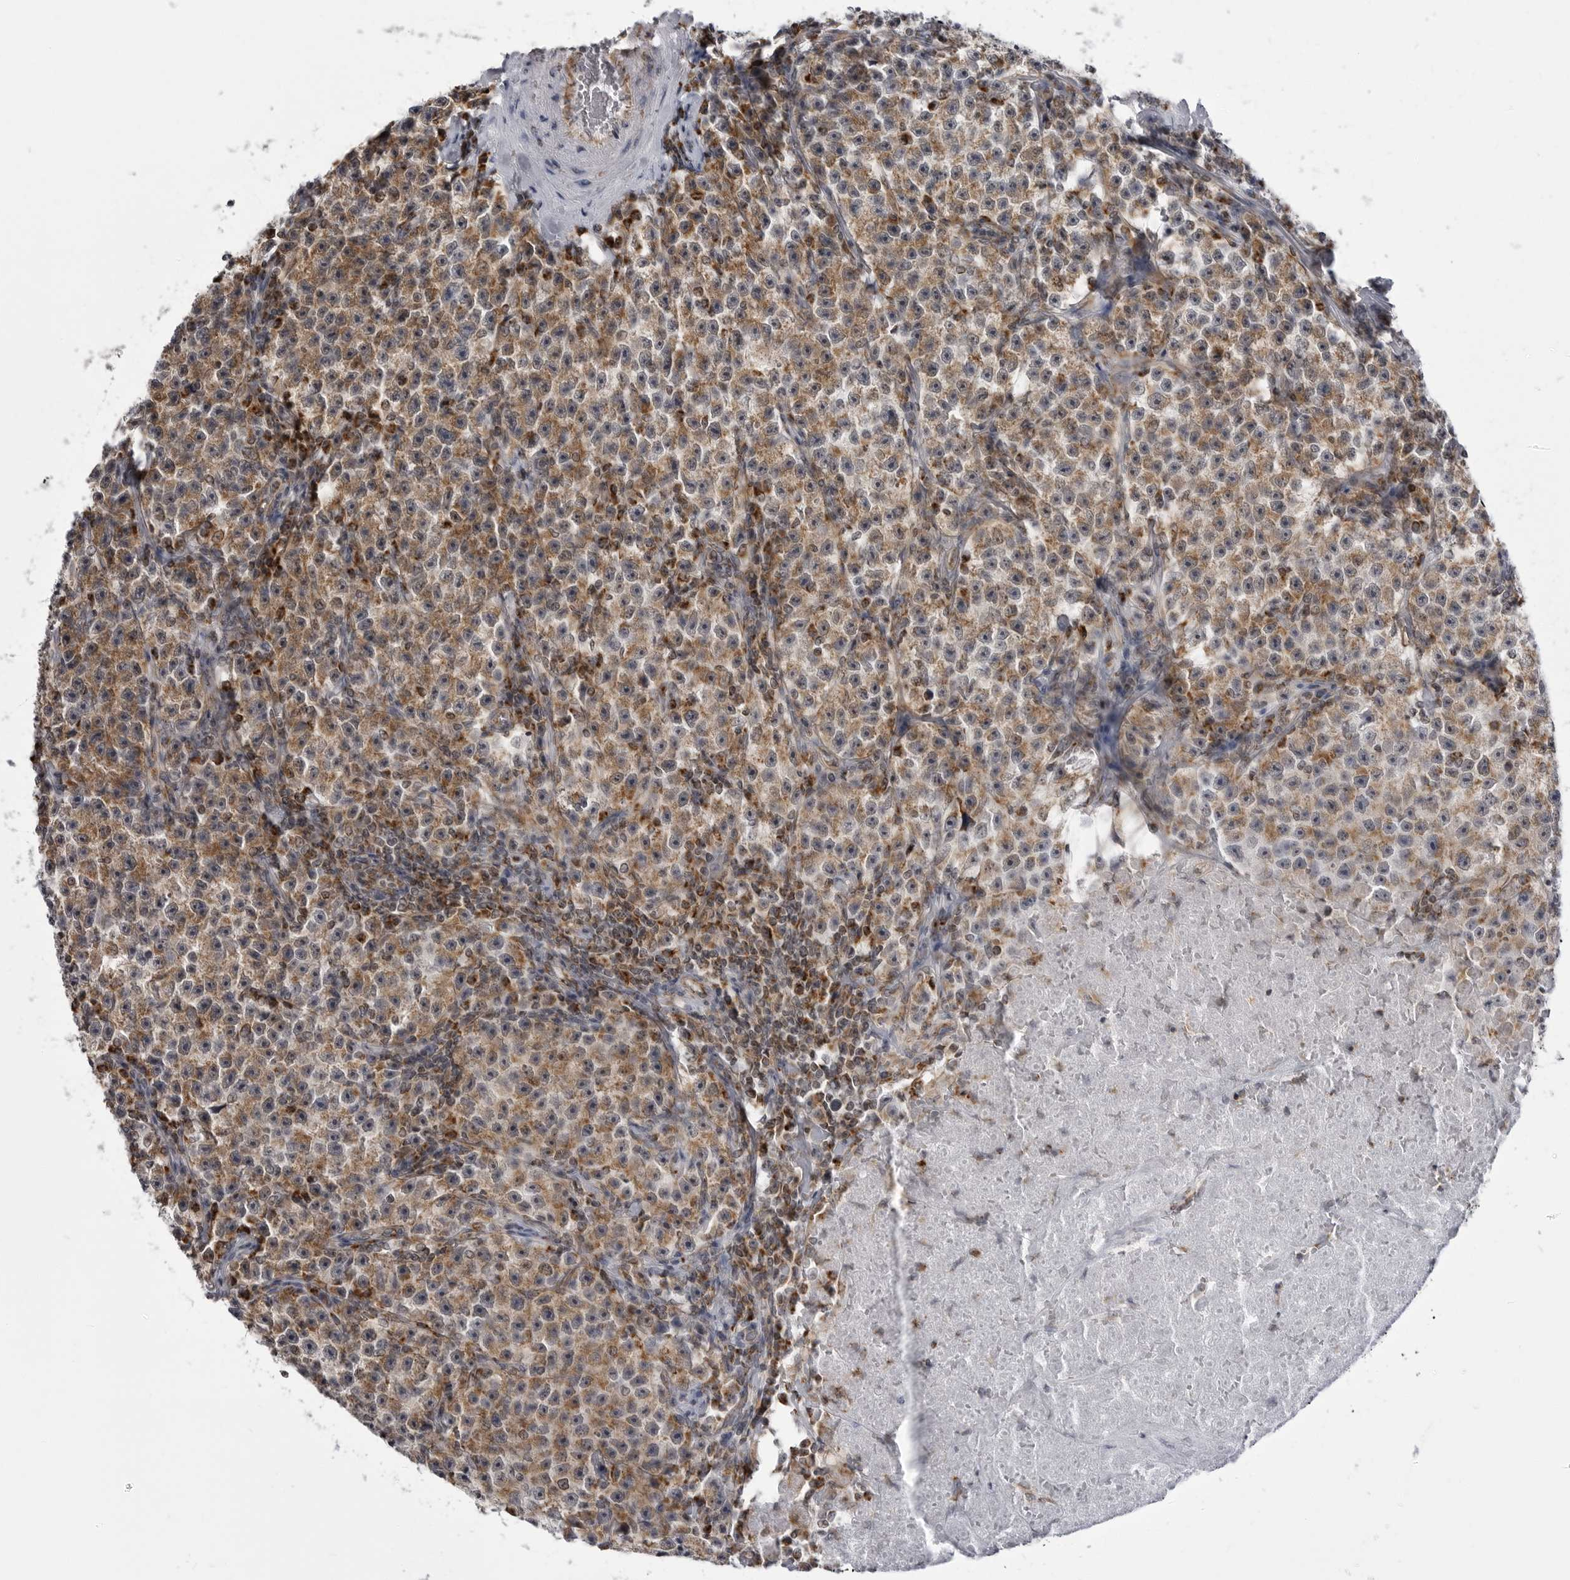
{"staining": {"intensity": "moderate", "quantity": ">75%", "location": "cytoplasmic/membranous"}, "tissue": "testis cancer", "cell_type": "Tumor cells", "image_type": "cancer", "snomed": [{"axis": "morphology", "description": "Seminoma, NOS"}, {"axis": "topography", "description": "Testis"}], "caption": "Seminoma (testis) stained with immunohistochemistry exhibits moderate cytoplasmic/membranous expression in approximately >75% of tumor cells.", "gene": "FH", "patient": {"sex": "male", "age": 22}}